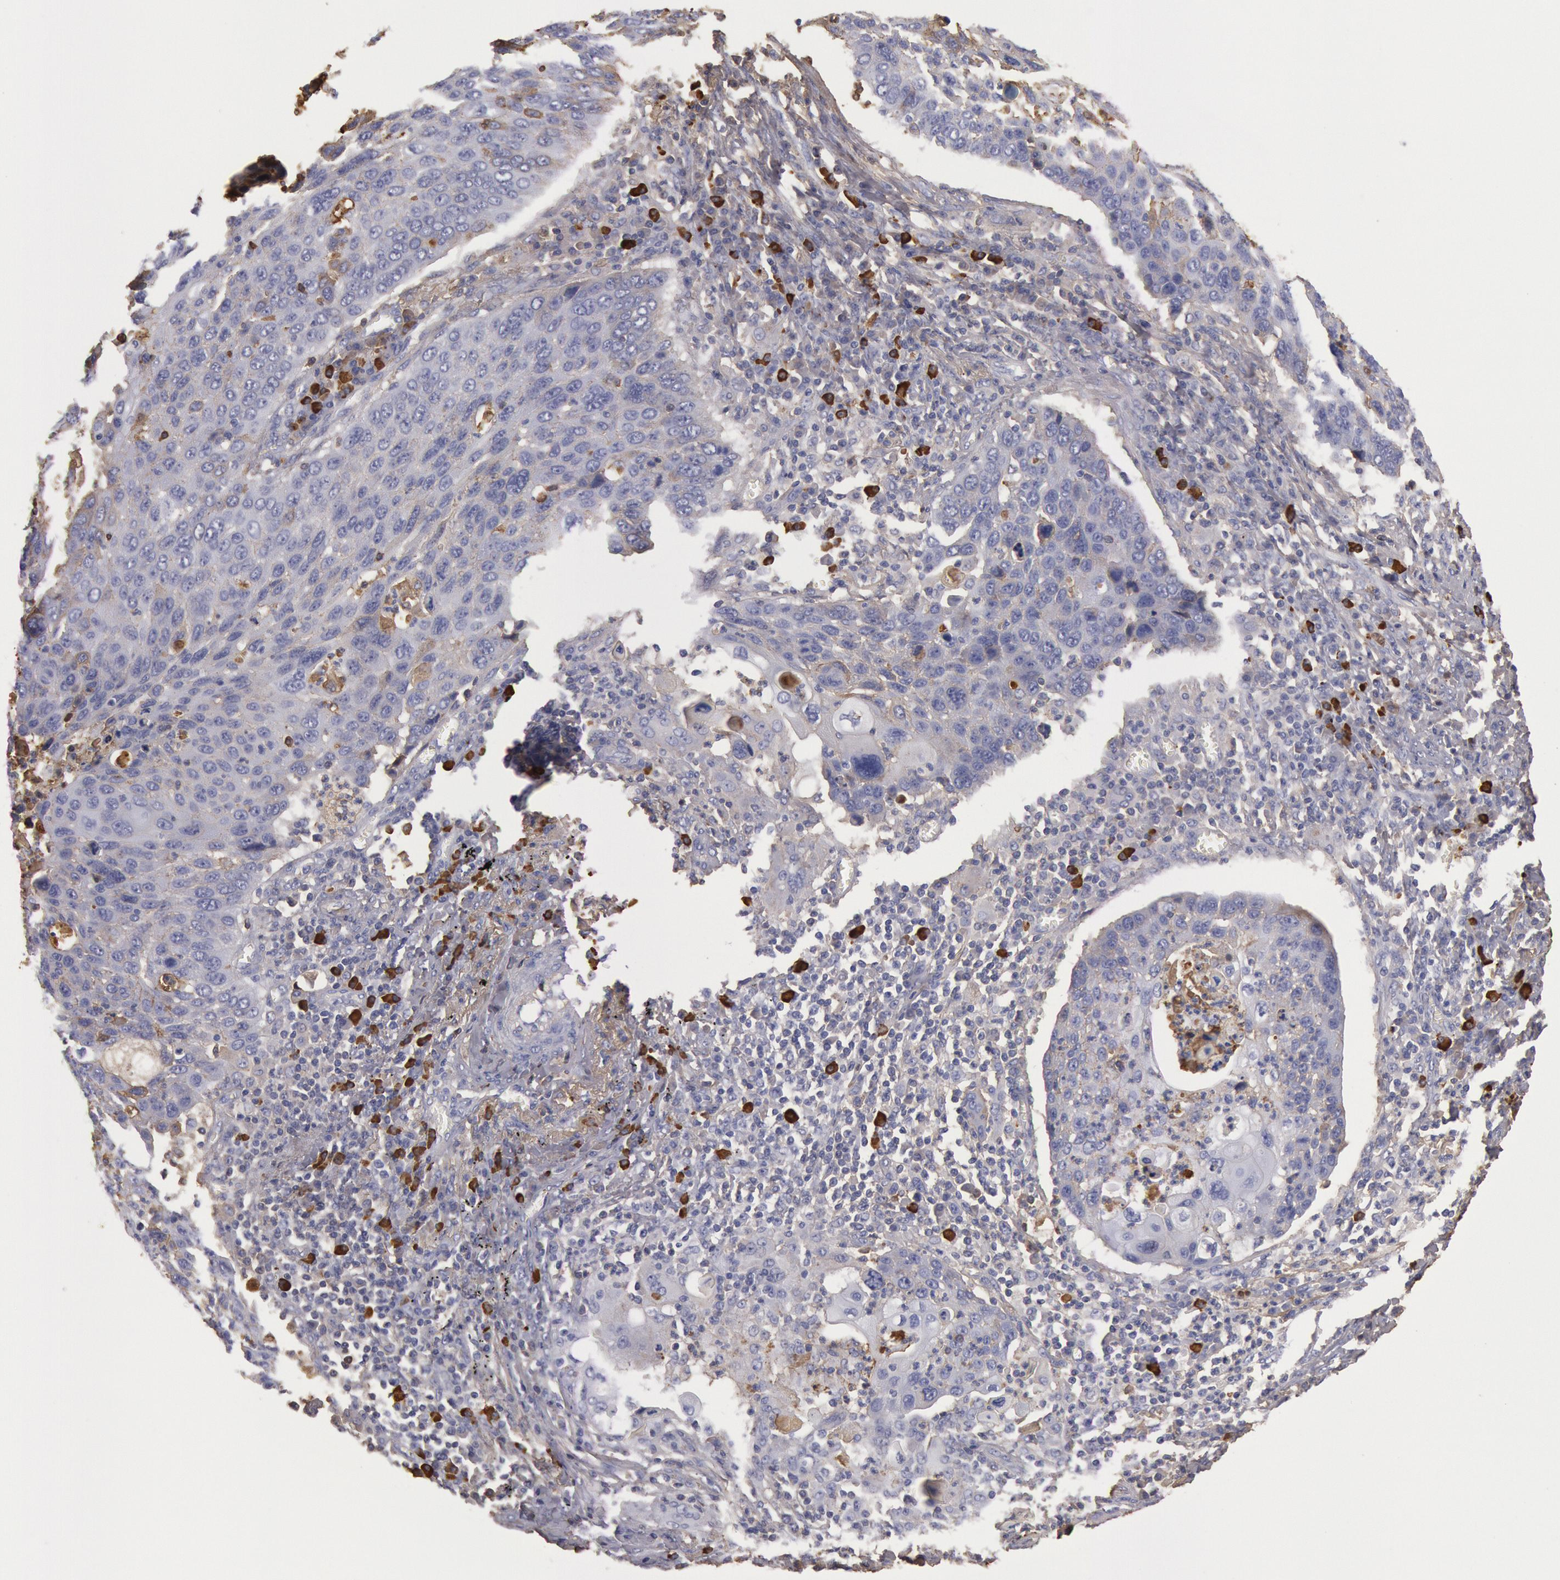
{"staining": {"intensity": "weak", "quantity": "<25%", "location": "cytoplasmic/membranous"}, "tissue": "lung cancer", "cell_type": "Tumor cells", "image_type": "cancer", "snomed": [{"axis": "morphology", "description": "Squamous cell carcinoma, NOS"}, {"axis": "topography", "description": "Lung"}], "caption": "Protein analysis of squamous cell carcinoma (lung) shows no significant positivity in tumor cells.", "gene": "IGHA1", "patient": {"sex": "male", "age": 68}}